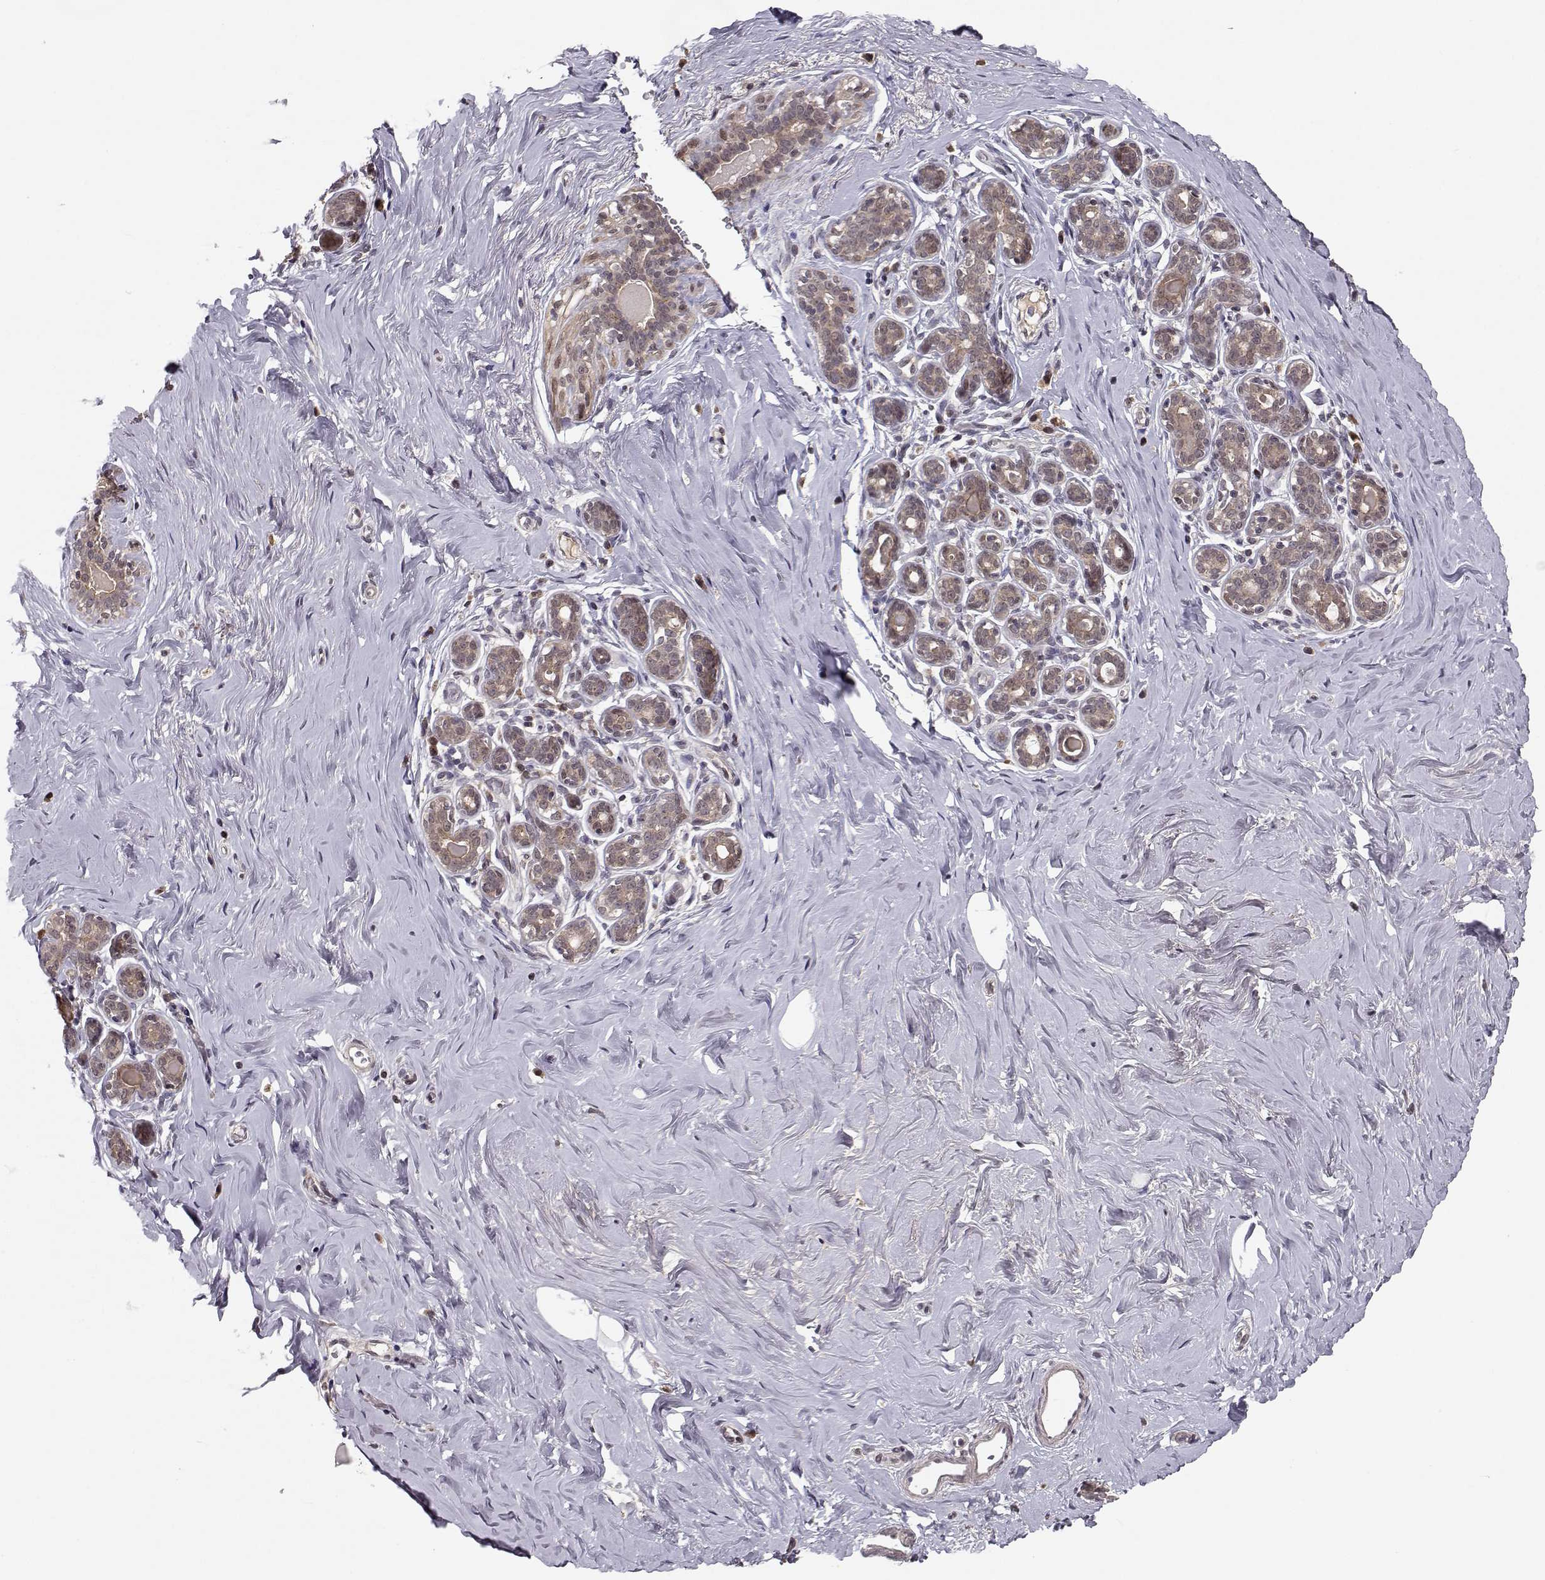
{"staining": {"intensity": "negative", "quantity": "none", "location": "none"}, "tissue": "breast", "cell_type": "Adipocytes", "image_type": "normal", "snomed": [{"axis": "morphology", "description": "Normal tissue, NOS"}, {"axis": "topography", "description": "Skin"}, {"axis": "topography", "description": "Breast"}], "caption": "Image shows no protein staining in adipocytes of unremarkable breast. (Stains: DAB (3,3'-diaminobenzidine) immunohistochemistry with hematoxylin counter stain, Microscopy: brightfield microscopy at high magnification).", "gene": "PLEKHG3", "patient": {"sex": "female", "age": 43}}